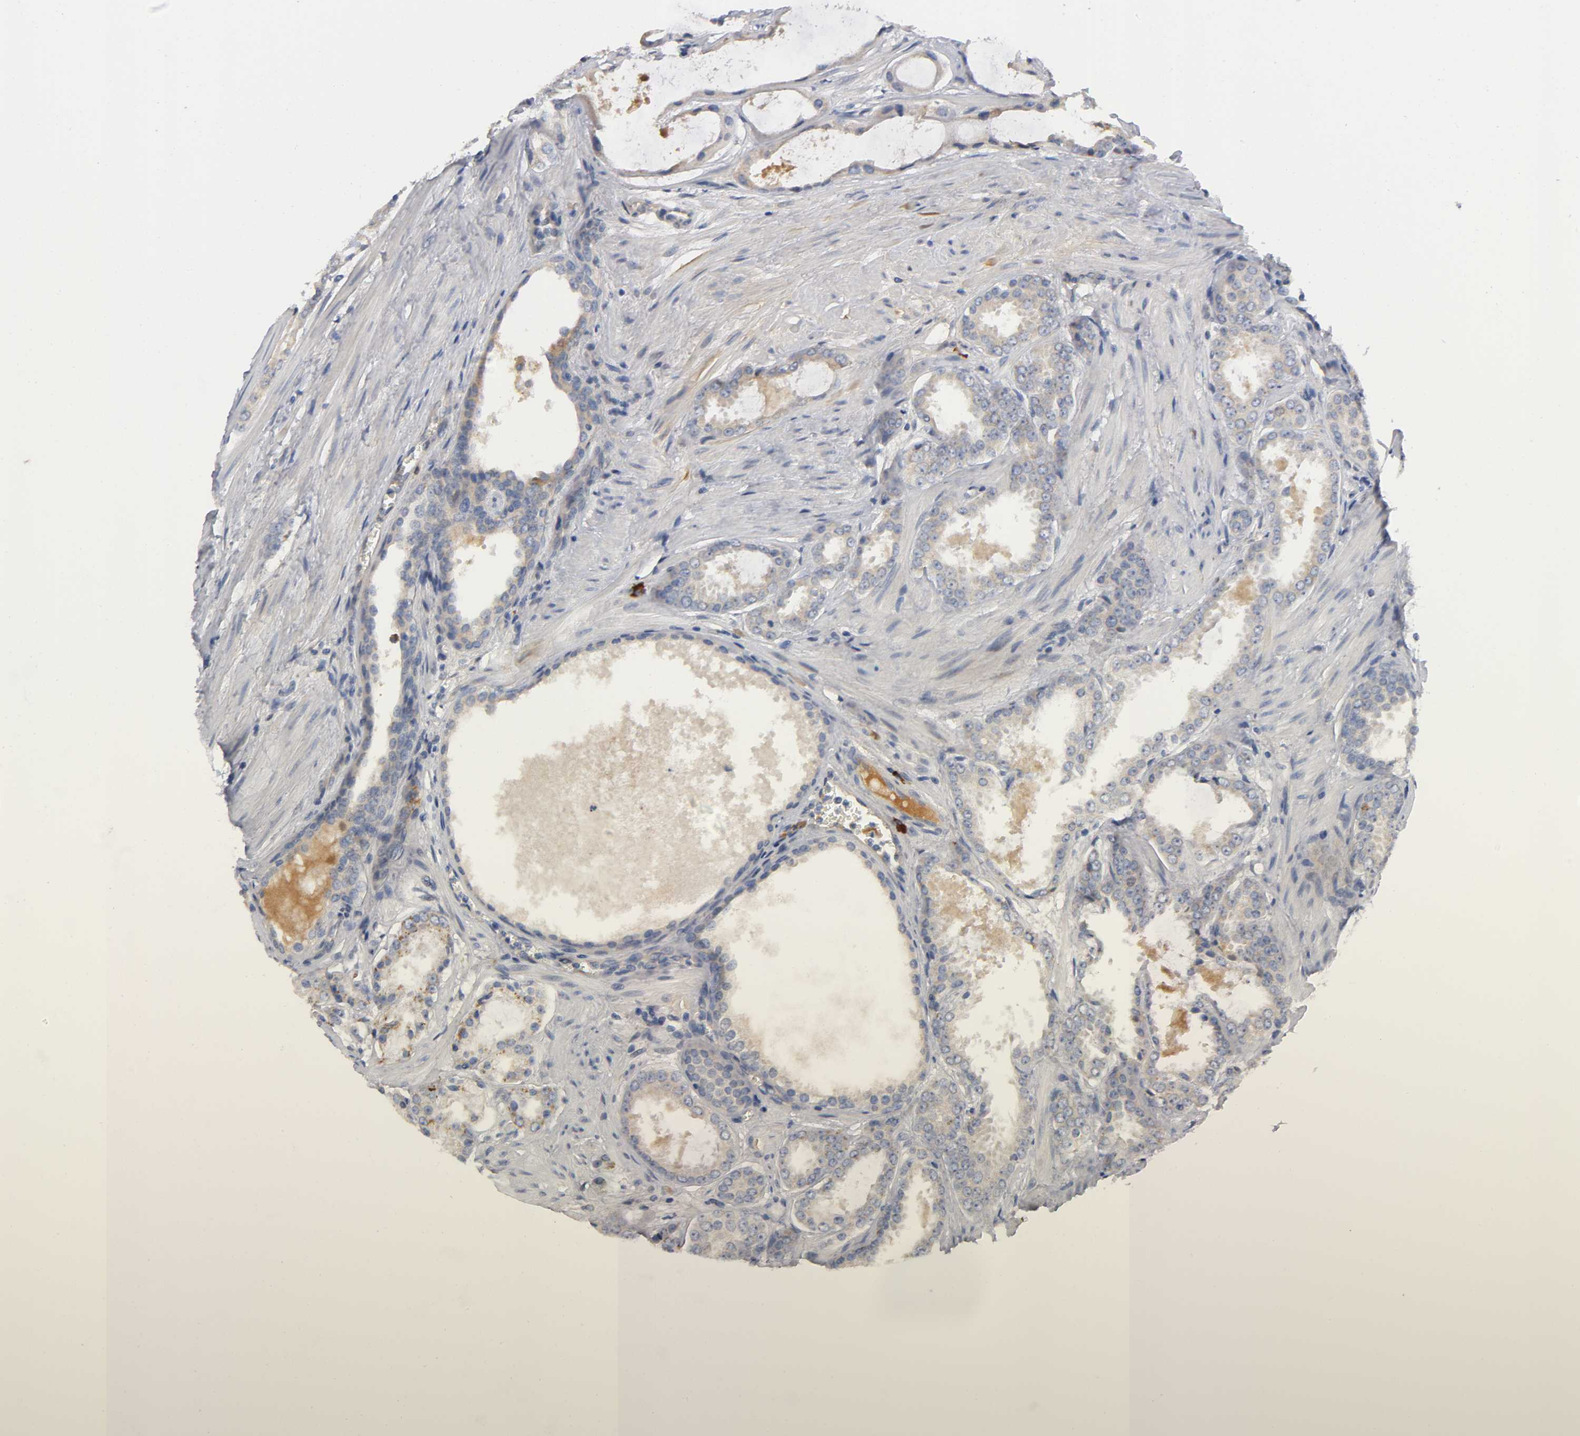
{"staining": {"intensity": "moderate", "quantity": "<25%", "location": "cytoplasmic/membranous"}, "tissue": "prostate cancer", "cell_type": "Tumor cells", "image_type": "cancer", "snomed": [{"axis": "morphology", "description": "Adenocarcinoma, Low grade"}, {"axis": "topography", "description": "Prostate"}], "caption": "Brown immunohistochemical staining in prostate cancer (adenocarcinoma (low-grade)) demonstrates moderate cytoplasmic/membranous expression in about <25% of tumor cells.", "gene": "NOVA1", "patient": {"sex": "male", "age": 57}}